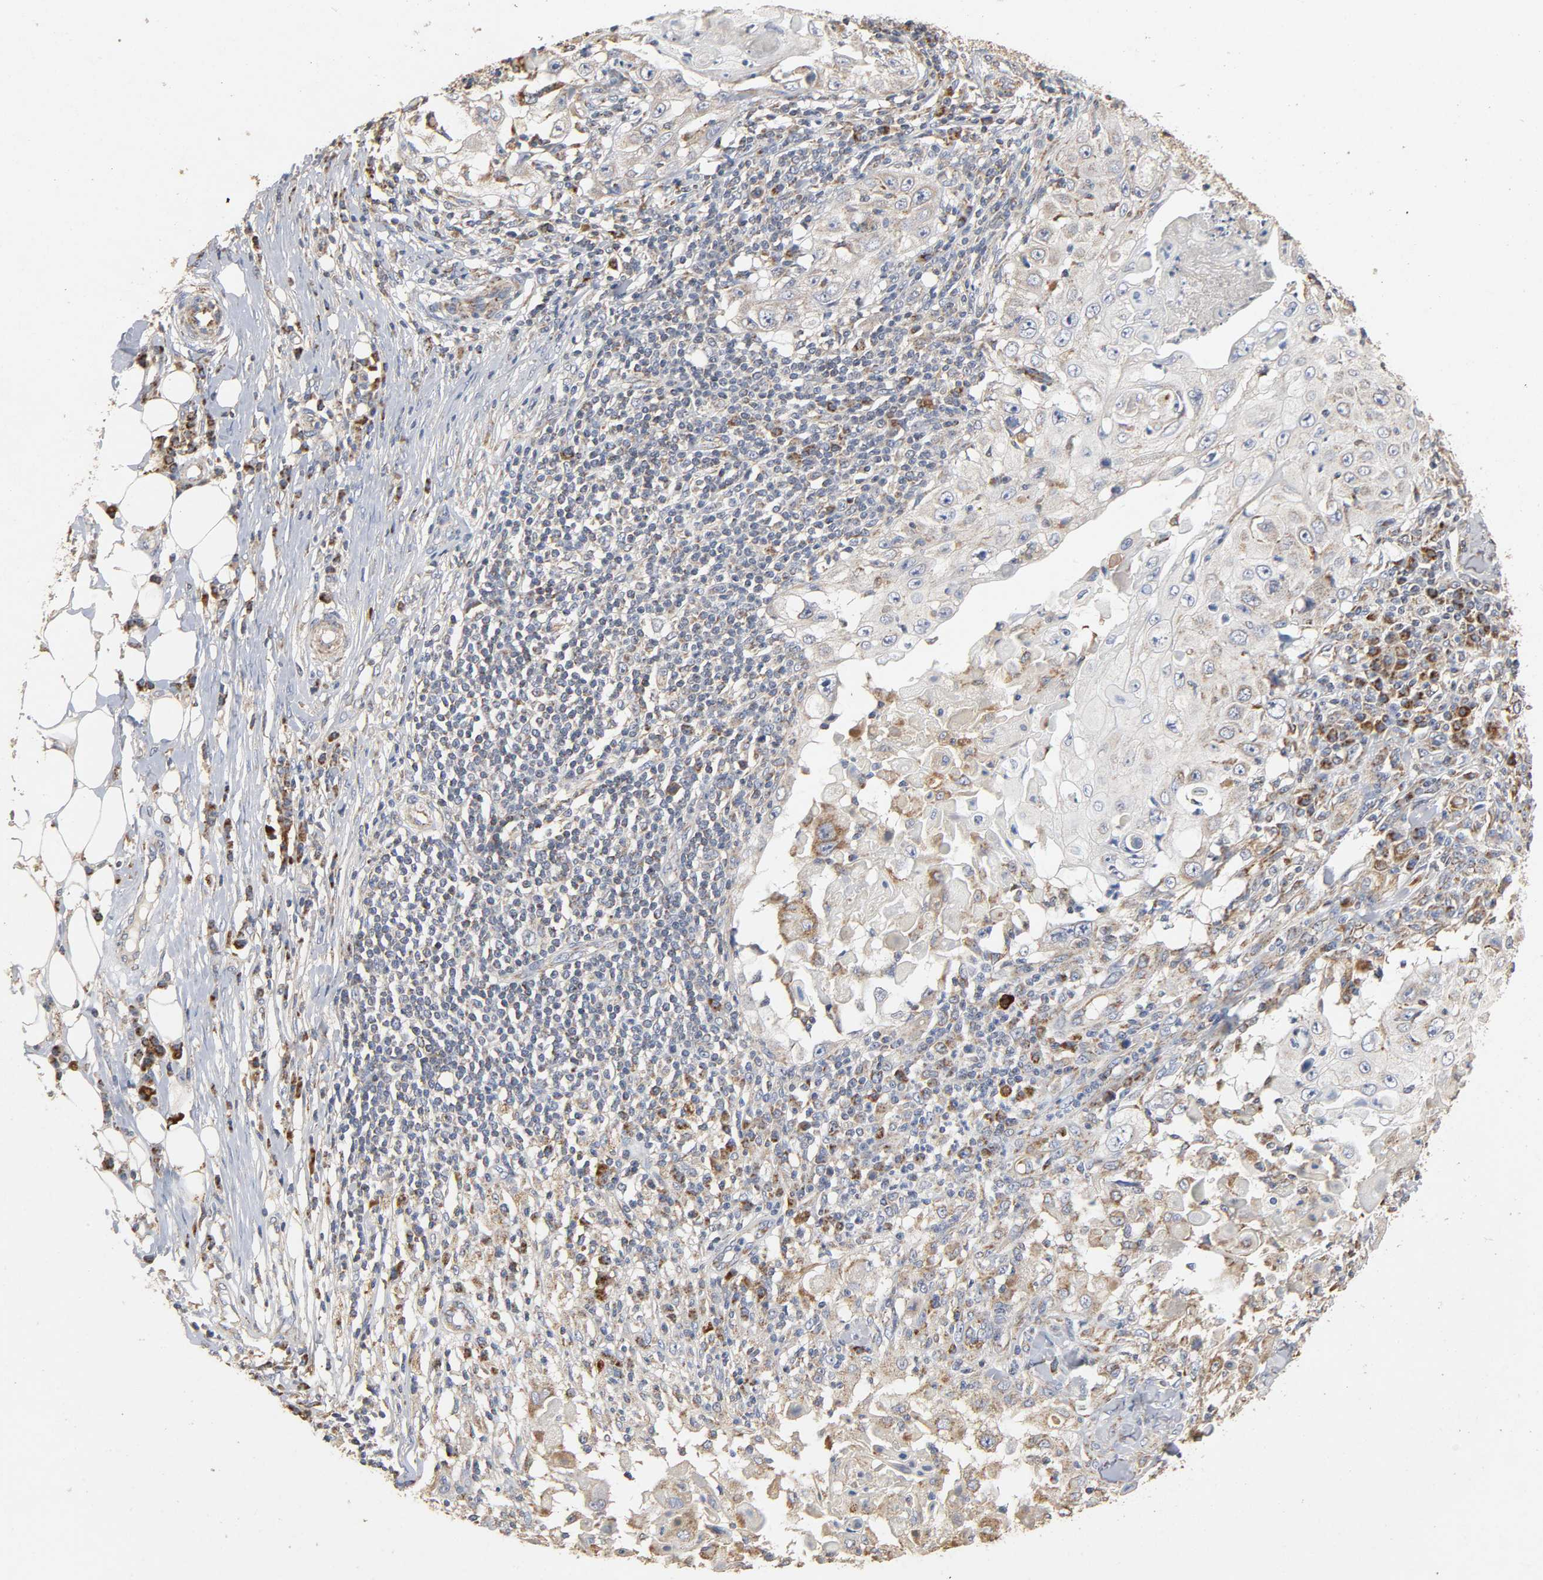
{"staining": {"intensity": "moderate", "quantity": "<25%", "location": "cytoplasmic/membranous"}, "tissue": "skin cancer", "cell_type": "Tumor cells", "image_type": "cancer", "snomed": [{"axis": "morphology", "description": "Squamous cell carcinoma, NOS"}, {"axis": "topography", "description": "Skin"}], "caption": "Moderate cytoplasmic/membranous protein positivity is appreciated in about <25% of tumor cells in skin squamous cell carcinoma.", "gene": "NDUFS3", "patient": {"sex": "male", "age": 86}}